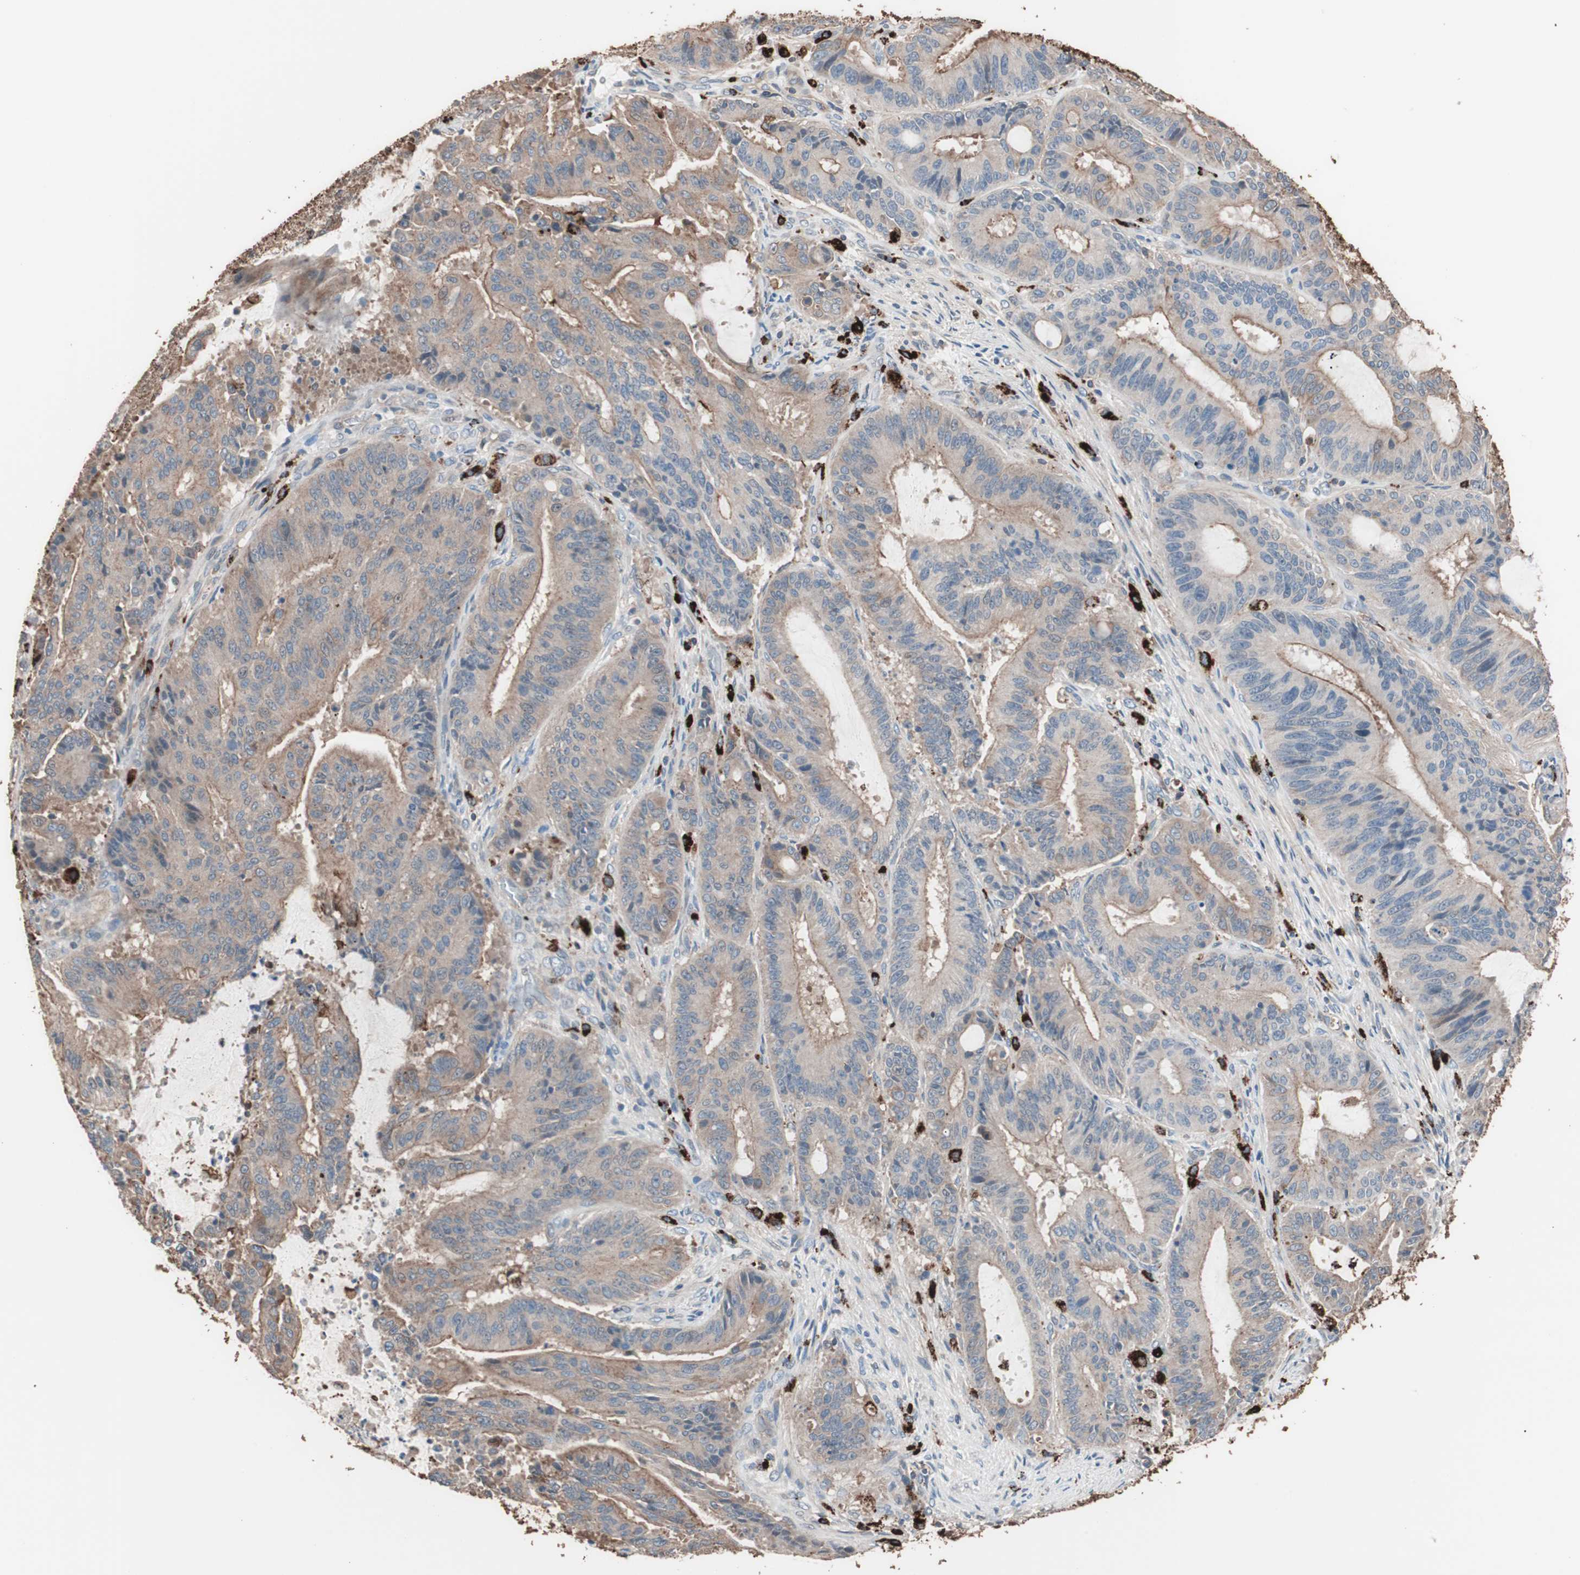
{"staining": {"intensity": "moderate", "quantity": ">75%", "location": "cytoplasmic/membranous"}, "tissue": "liver cancer", "cell_type": "Tumor cells", "image_type": "cancer", "snomed": [{"axis": "morphology", "description": "Cholangiocarcinoma"}, {"axis": "topography", "description": "Liver"}], "caption": "Human liver cancer (cholangiocarcinoma) stained with a protein marker displays moderate staining in tumor cells.", "gene": "CCT3", "patient": {"sex": "female", "age": 73}}